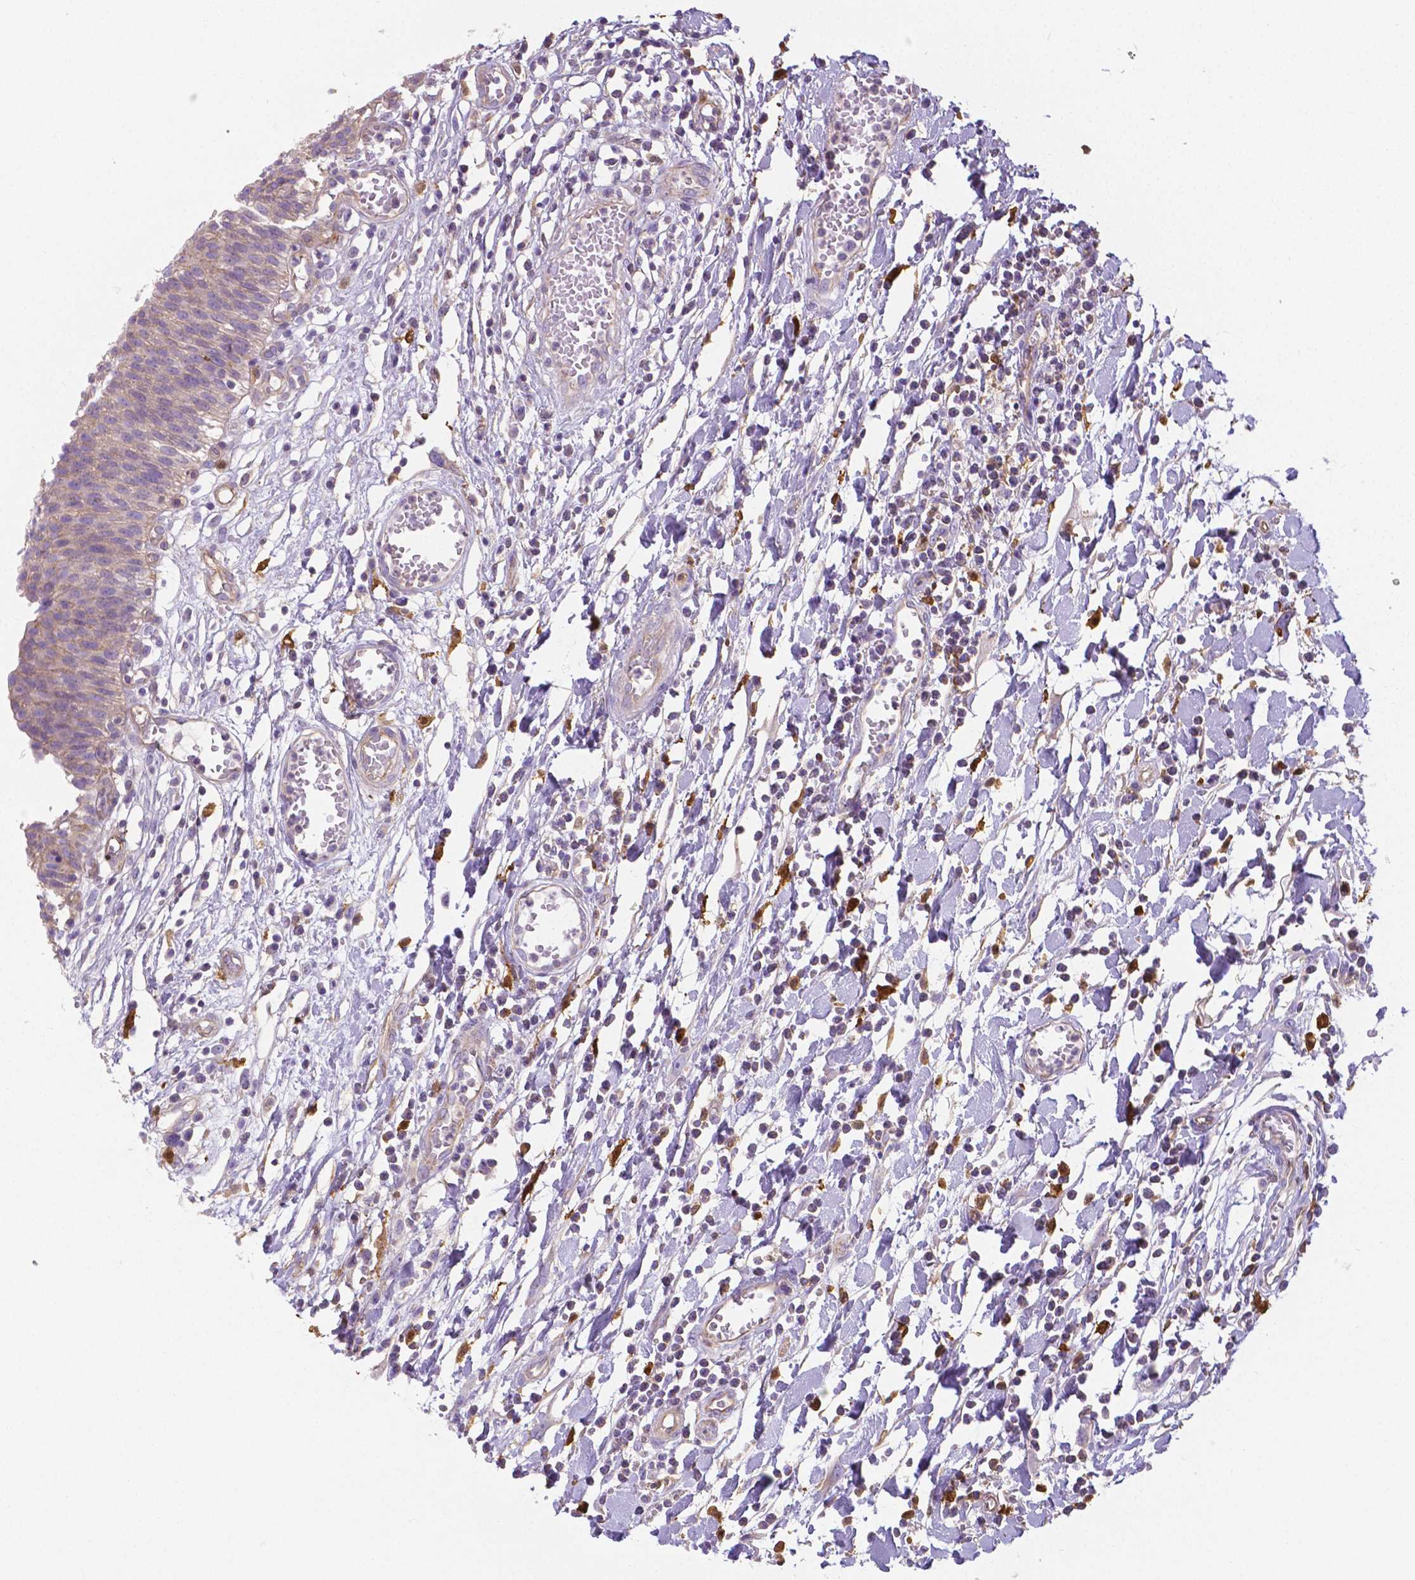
{"staining": {"intensity": "weak", "quantity": "<25%", "location": "cytoplasmic/membranous"}, "tissue": "urinary bladder", "cell_type": "Urothelial cells", "image_type": "normal", "snomed": [{"axis": "morphology", "description": "Normal tissue, NOS"}, {"axis": "topography", "description": "Urinary bladder"}], "caption": "An immunohistochemistry (IHC) image of benign urinary bladder is shown. There is no staining in urothelial cells of urinary bladder.", "gene": "CRMP1", "patient": {"sex": "male", "age": 64}}